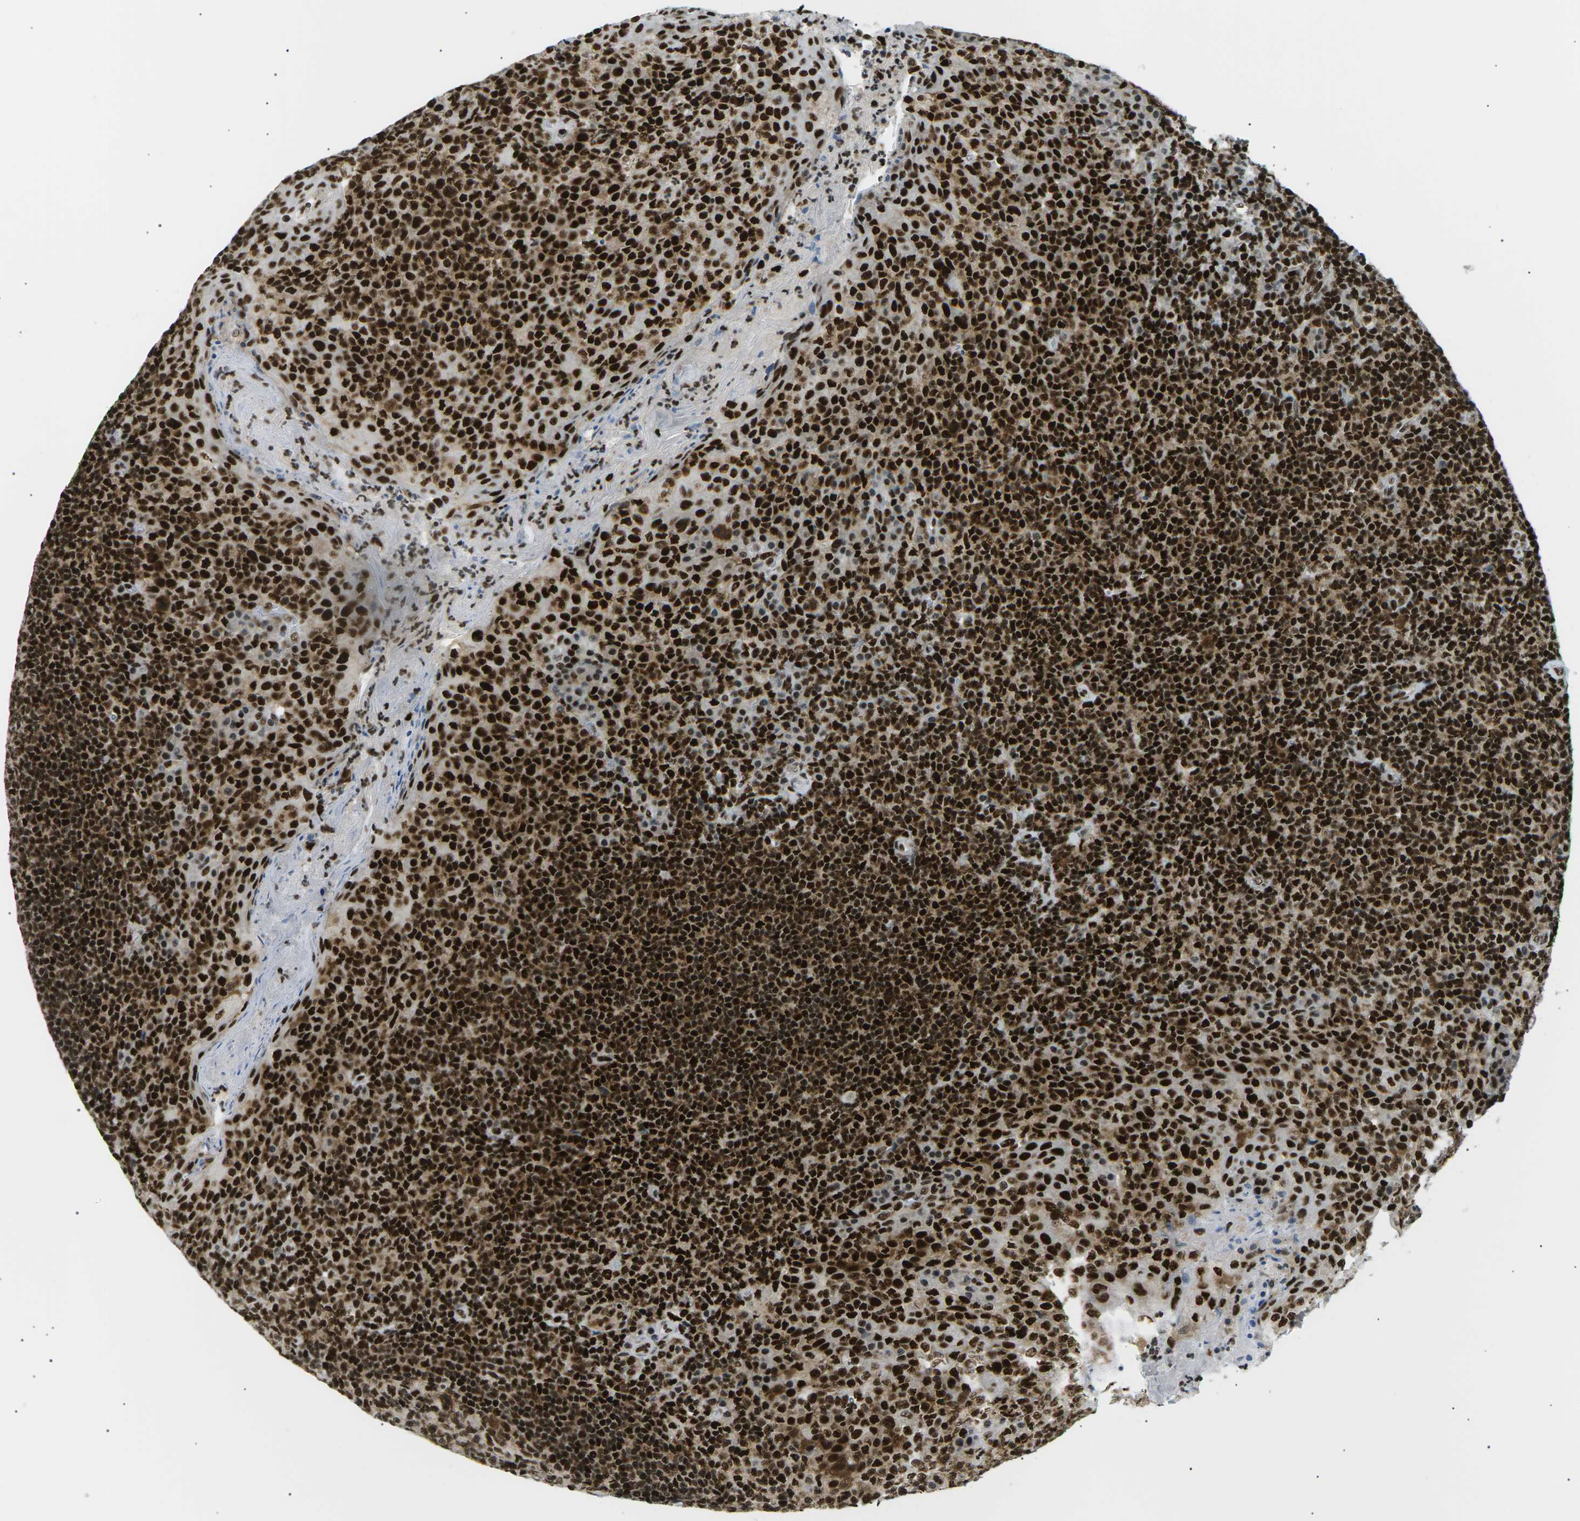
{"staining": {"intensity": "strong", "quantity": ">75%", "location": "nuclear"}, "tissue": "tonsil", "cell_type": "Germinal center cells", "image_type": "normal", "snomed": [{"axis": "morphology", "description": "Normal tissue, NOS"}, {"axis": "topography", "description": "Tonsil"}], "caption": "Immunohistochemistry (DAB) staining of unremarkable human tonsil shows strong nuclear protein expression in approximately >75% of germinal center cells.", "gene": "RPA2", "patient": {"sex": "male", "age": 17}}